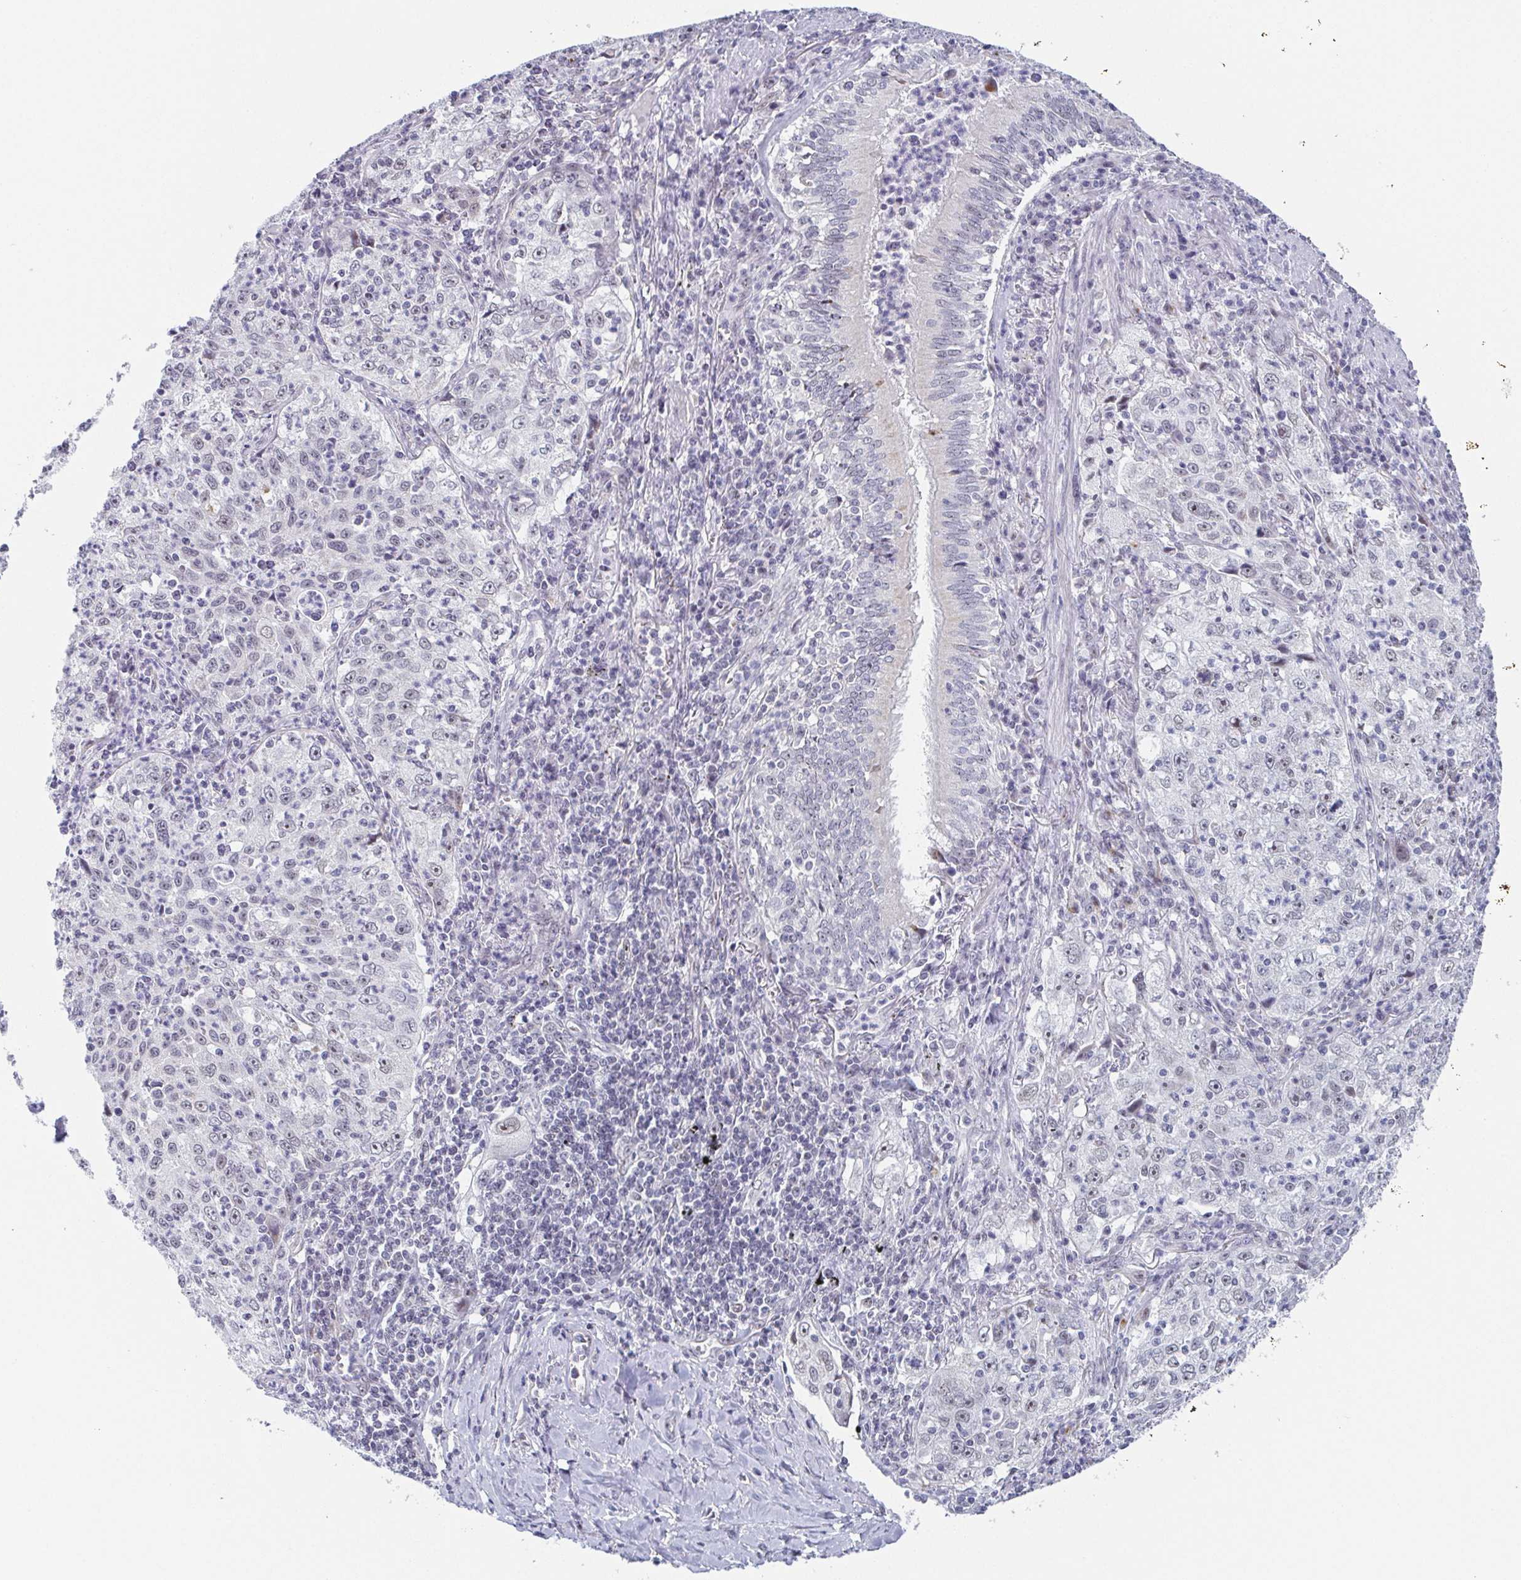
{"staining": {"intensity": "negative", "quantity": "none", "location": "none"}, "tissue": "lung cancer", "cell_type": "Tumor cells", "image_type": "cancer", "snomed": [{"axis": "morphology", "description": "Squamous cell carcinoma, NOS"}, {"axis": "topography", "description": "Lung"}], "caption": "This is an immunohistochemistry (IHC) image of lung cancer (squamous cell carcinoma). There is no positivity in tumor cells.", "gene": "EXOSC7", "patient": {"sex": "male", "age": 71}}